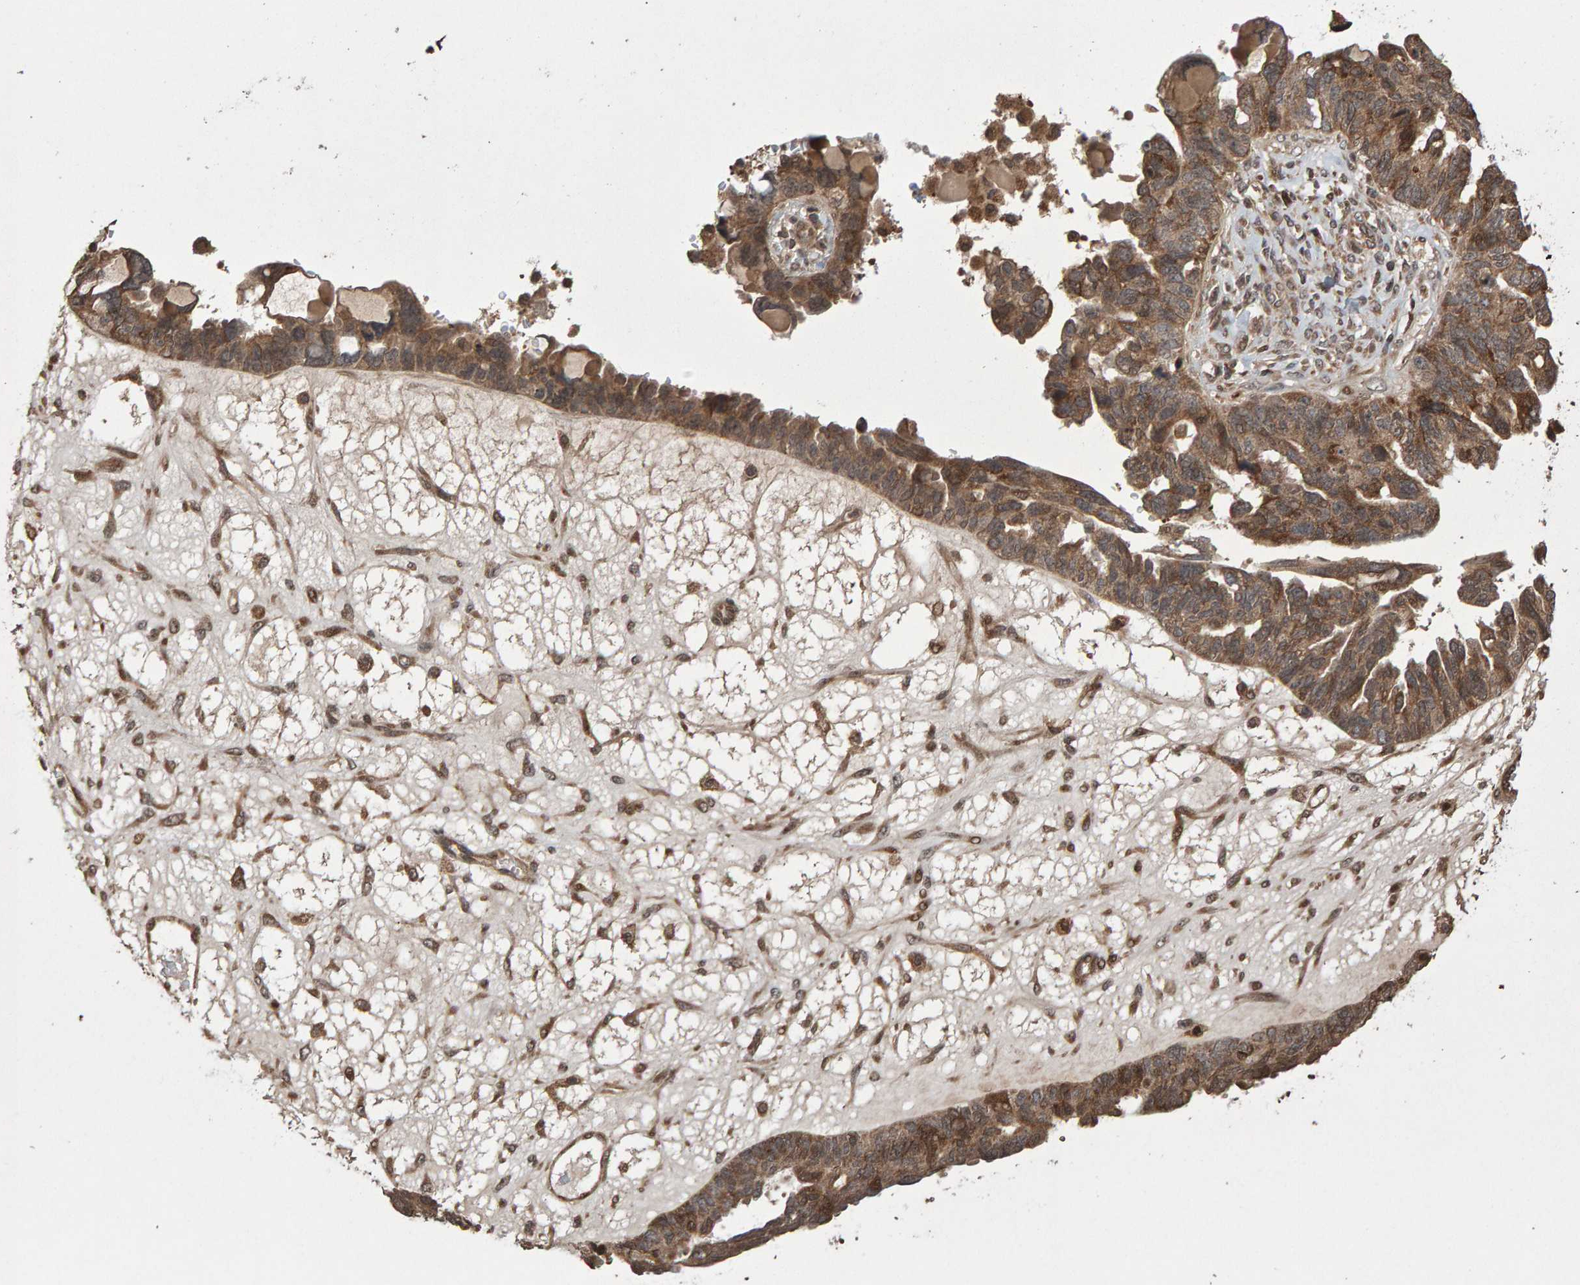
{"staining": {"intensity": "moderate", "quantity": ">75%", "location": "cytoplasmic/membranous"}, "tissue": "ovarian cancer", "cell_type": "Tumor cells", "image_type": "cancer", "snomed": [{"axis": "morphology", "description": "Cystadenocarcinoma, serous, NOS"}, {"axis": "topography", "description": "Ovary"}], "caption": "Ovarian serous cystadenocarcinoma stained for a protein displays moderate cytoplasmic/membranous positivity in tumor cells.", "gene": "PECR", "patient": {"sex": "female", "age": 79}}